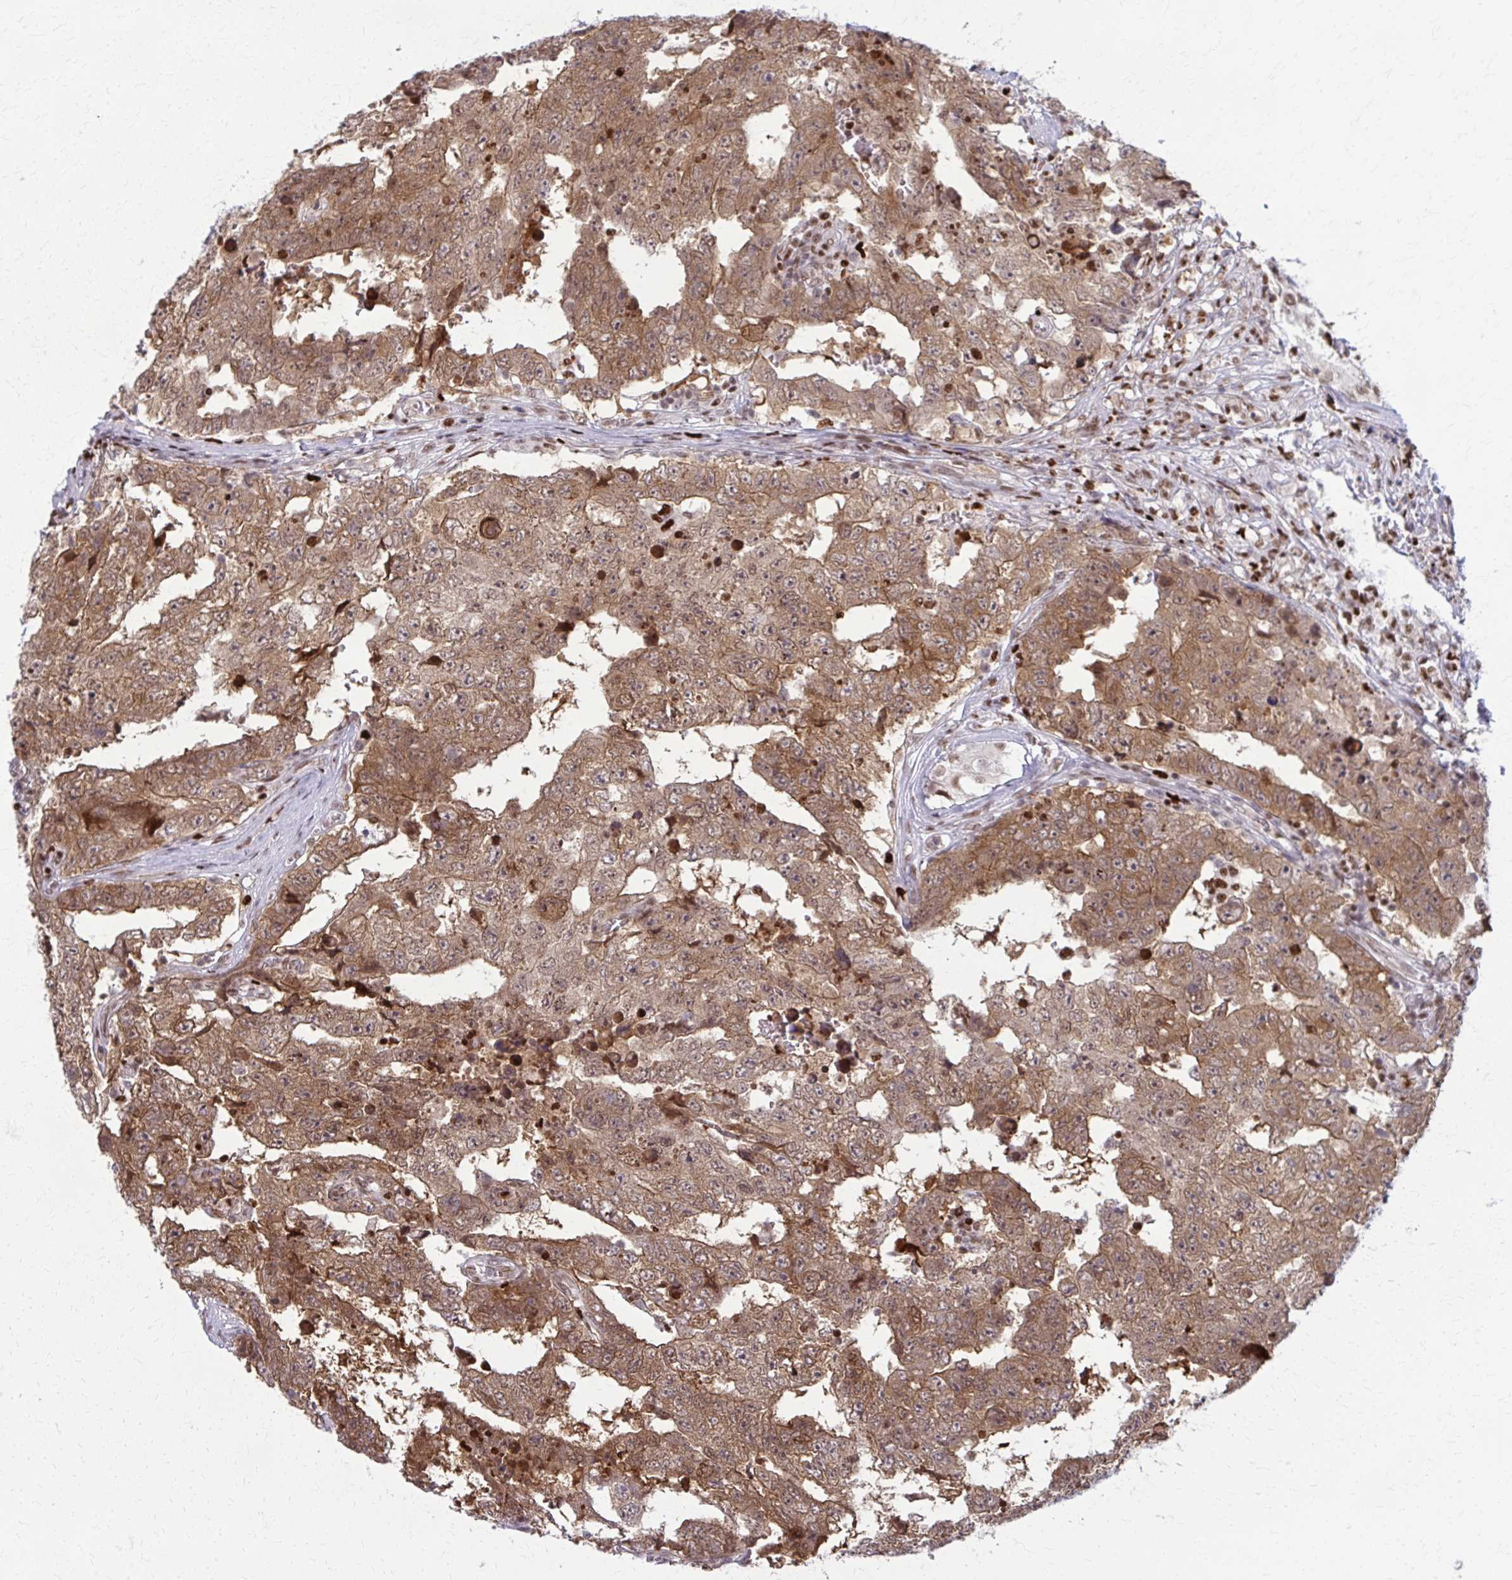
{"staining": {"intensity": "moderate", "quantity": ">75%", "location": "cytoplasmic/membranous,nuclear"}, "tissue": "testis cancer", "cell_type": "Tumor cells", "image_type": "cancer", "snomed": [{"axis": "morphology", "description": "Carcinoma, Embryonal, NOS"}, {"axis": "topography", "description": "Testis"}], "caption": "A brown stain shows moderate cytoplasmic/membranous and nuclear staining of a protein in human embryonal carcinoma (testis) tumor cells.", "gene": "ZNF559", "patient": {"sex": "male", "age": 25}}